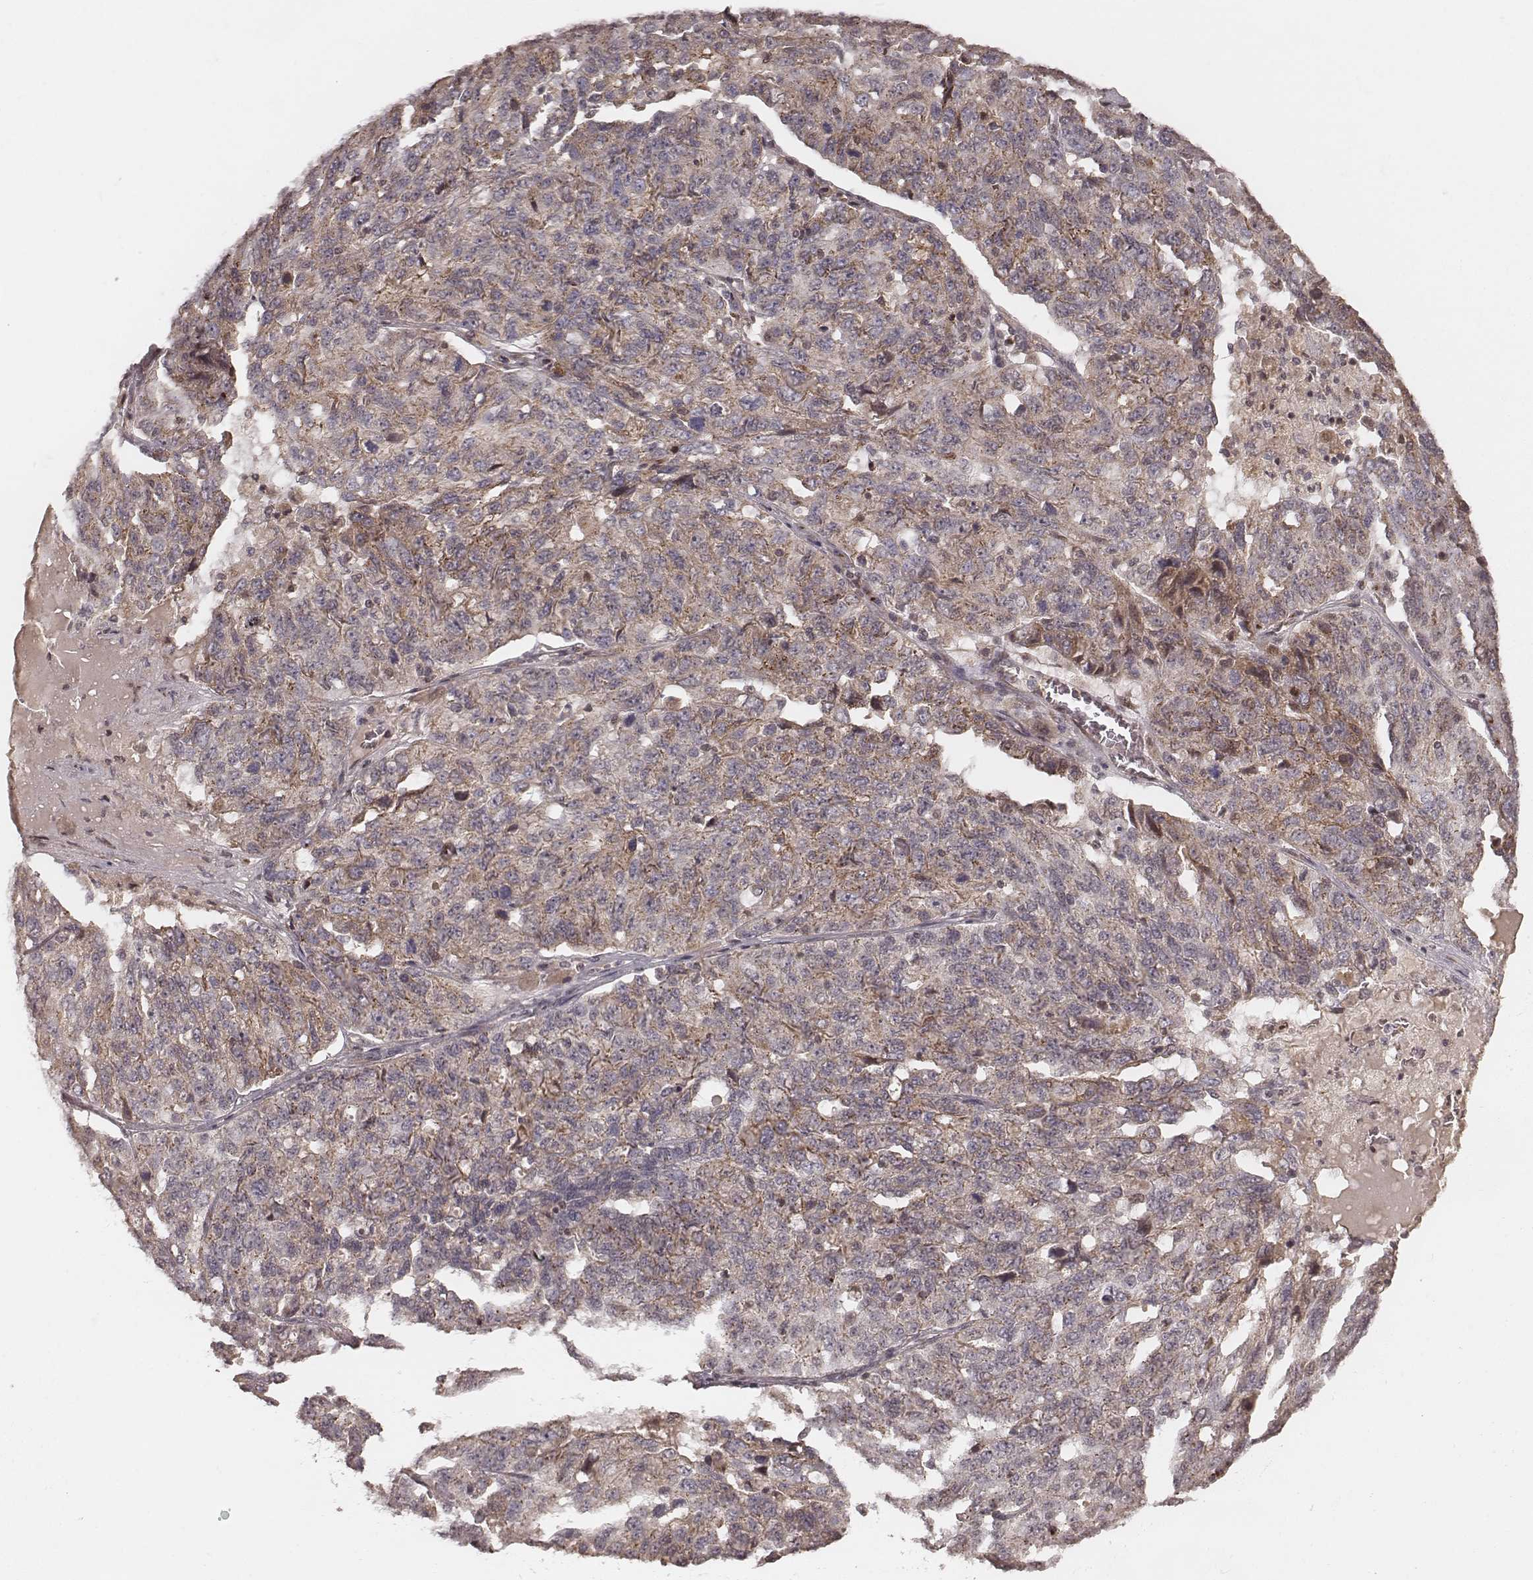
{"staining": {"intensity": "moderate", "quantity": ">75%", "location": "cytoplasmic/membranous"}, "tissue": "ovarian cancer", "cell_type": "Tumor cells", "image_type": "cancer", "snomed": [{"axis": "morphology", "description": "Cystadenocarcinoma, serous, NOS"}, {"axis": "topography", "description": "Ovary"}], "caption": "A medium amount of moderate cytoplasmic/membranous expression is appreciated in approximately >75% of tumor cells in ovarian cancer (serous cystadenocarcinoma) tissue.", "gene": "MYO19", "patient": {"sex": "female", "age": 71}}